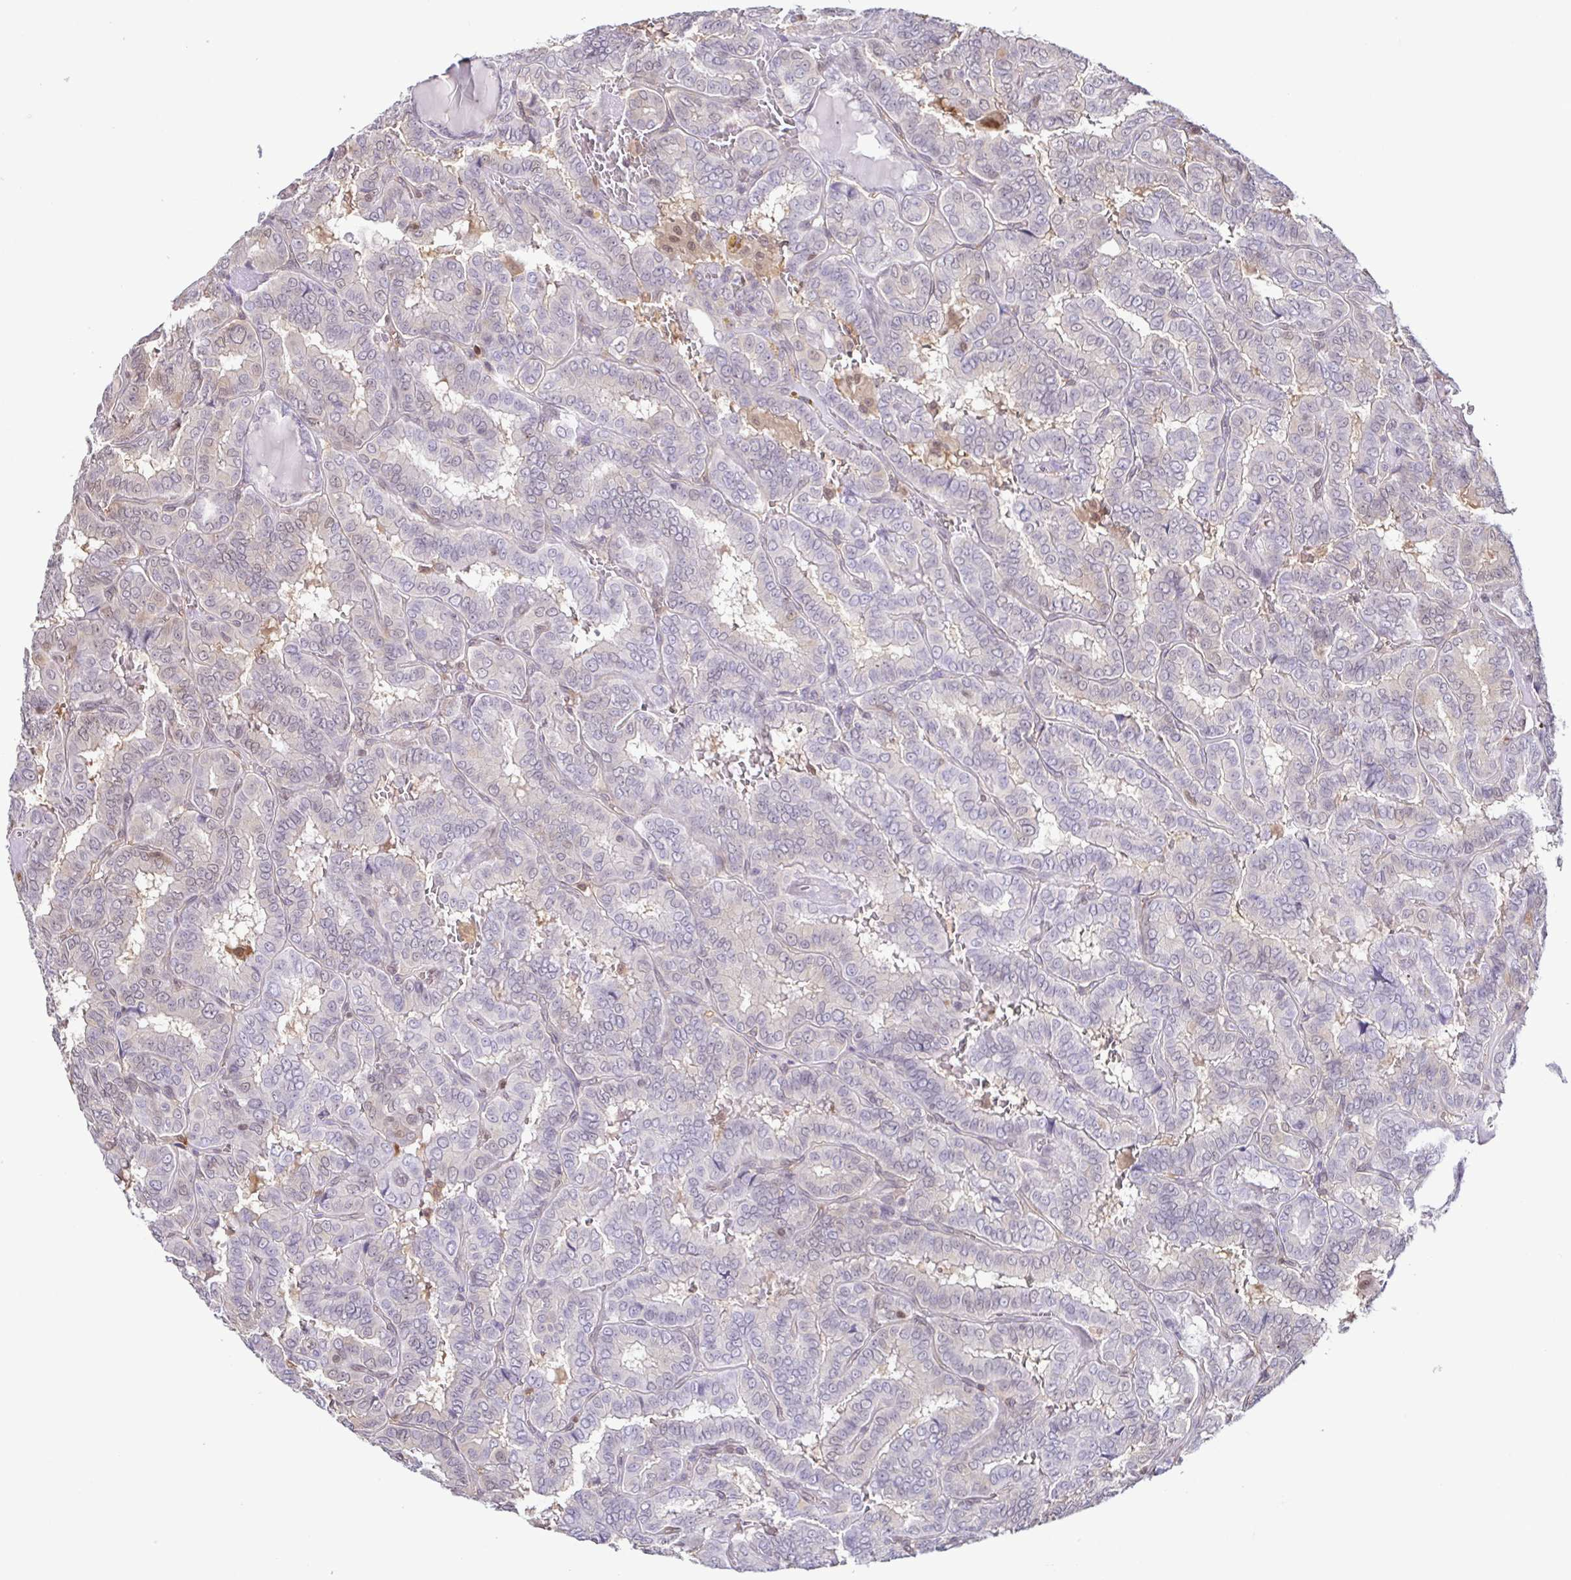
{"staining": {"intensity": "weak", "quantity": "<25%", "location": "nuclear"}, "tissue": "thyroid cancer", "cell_type": "Tumor cells", "image_type": "cancer", "snomed": [{"axis": "morphology", "description": "Papillary adenocarcinoma, NOS"}, {"axis": "topography", "description": "Thyroid gland"}], "caption": "High magnification brightfield microscopy of thyroid cancer (papillary adenocarcinoma) stained with DAB (brown) and counterstained with hematoxylin (blue): tumor cells show no significant staining. Brightfield microscopy of IHC stained with DAB (3,3'-diaminobenzidine) (brown) and hematoxylin (blue), captured at high magnification.", "gene": "PSMB9", "patient": {"sex": "female", "age": 46}}